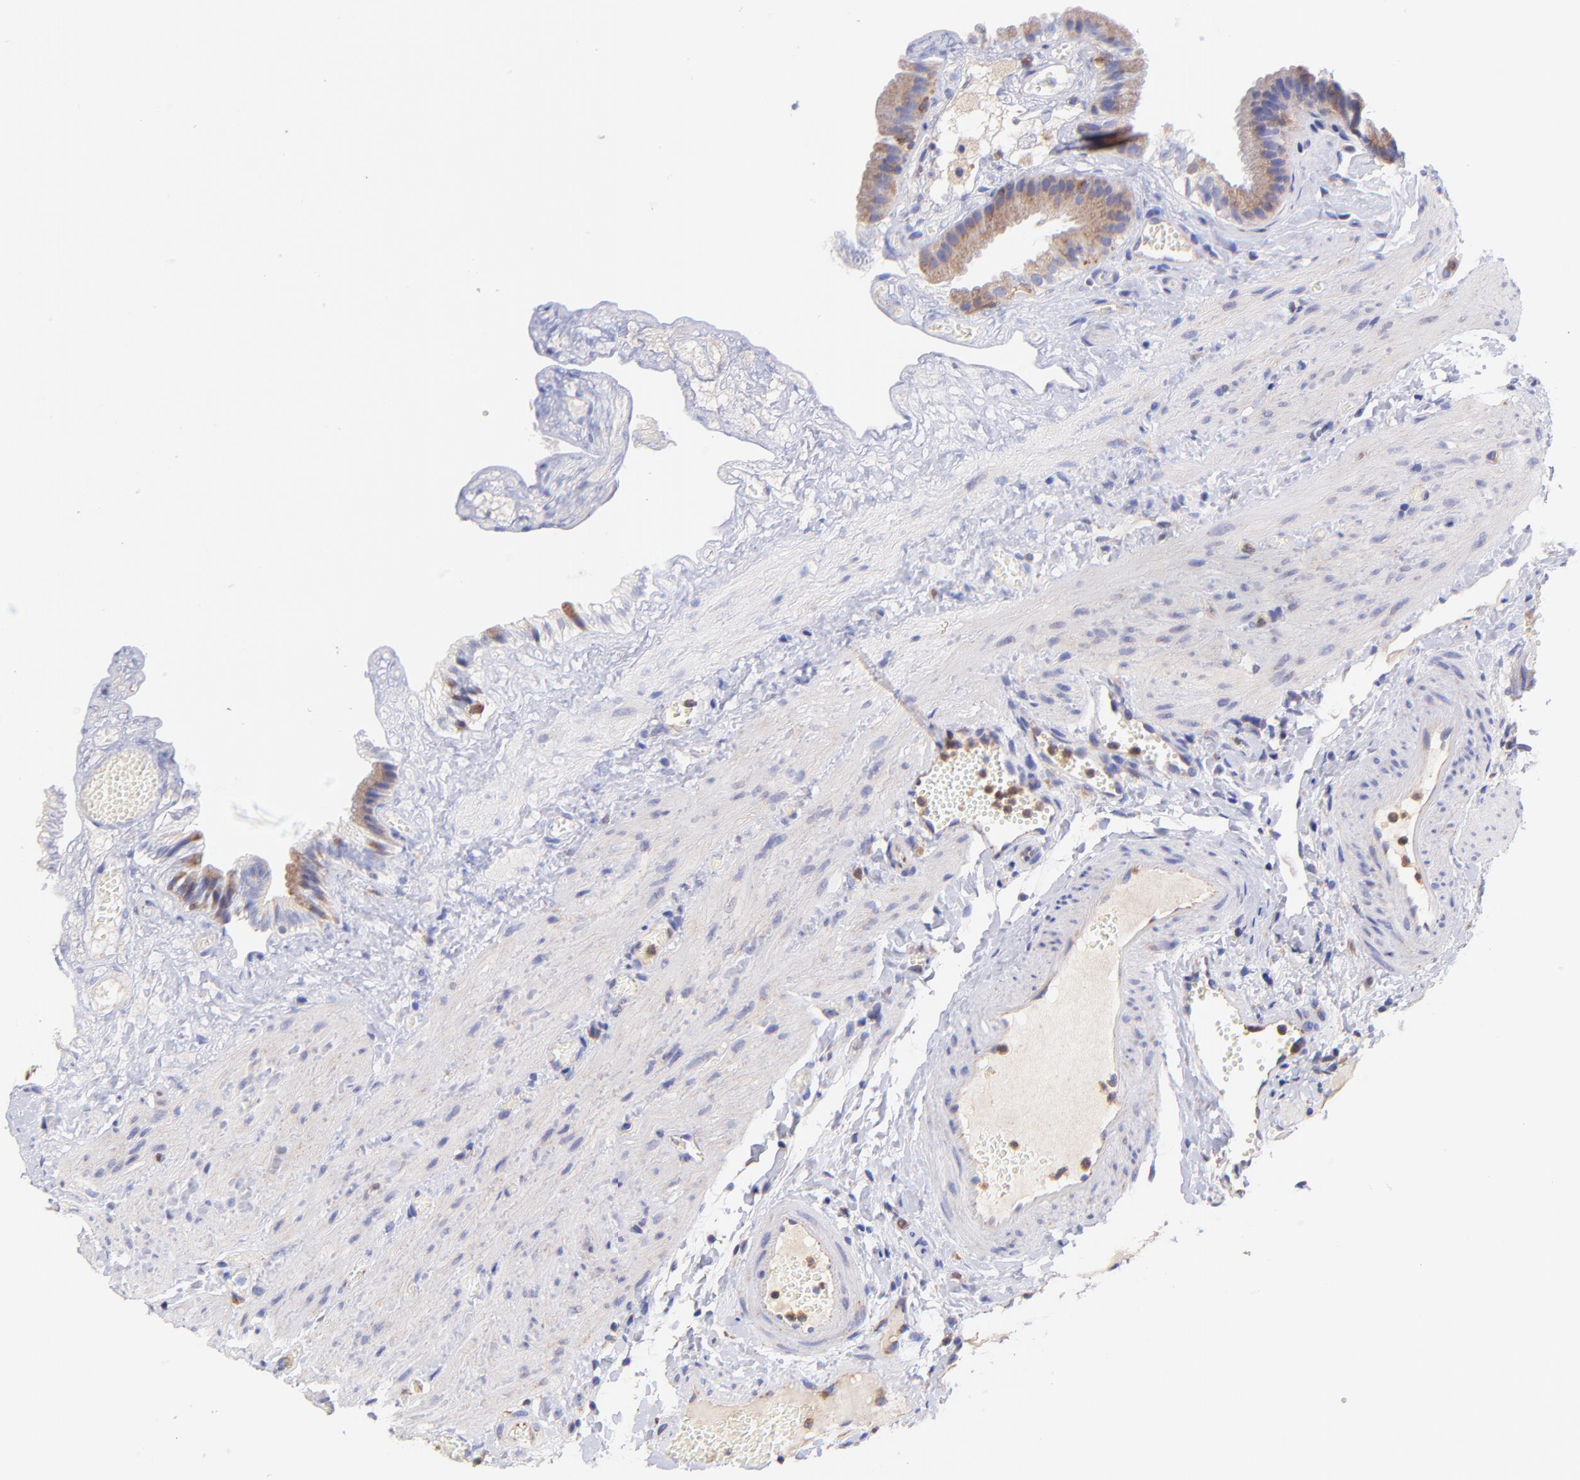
{"staining": {"intensity": "weak", "quantity": ">75%", "location": "cytoplasmic/membranous"}, "tissue": "gallbladder", "cell_type": "Glandular cells", "image_type": "normal", "snomed": [{"axis": "morphology", "description": "Normal tissue, NOS"}, {"axis": "topography", "description": "Gallbladder"}], "caption": "Immunohistochemical staining of normal human gallbladder exhibits weak cytoplasmic/membranous protein positivity in about >75% of glandular cells. (Brightfield microscopy of DAB IHC at high magnification).", "gene": "PREX1", "patient": {"sex": "female", "age": 24}}